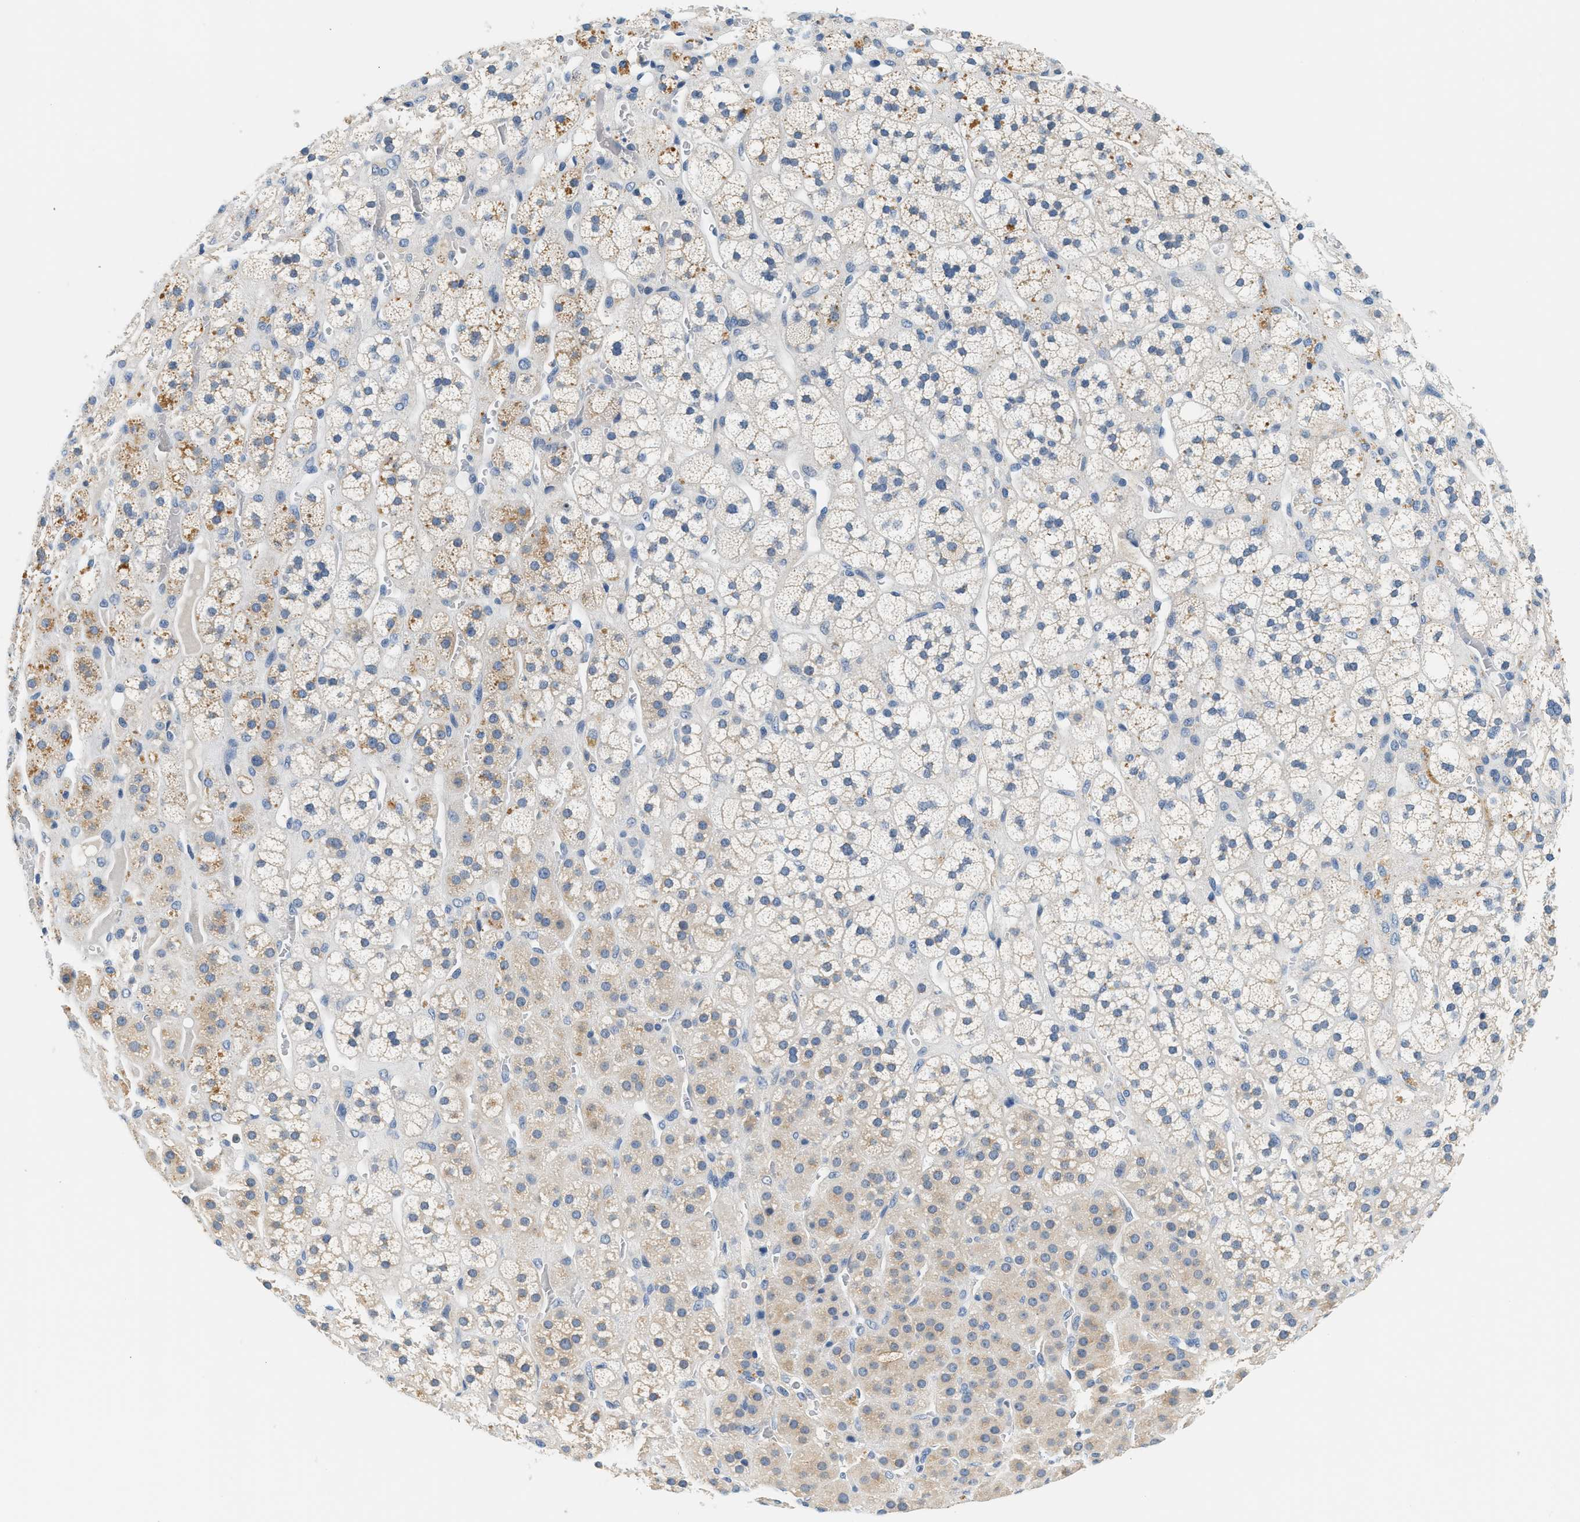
{"staining": {"intensity": "weak", "quantity": ">75%", "location": "cytoplasmic/membranous"}, "tissue": "adrenal gland", "cell_type": "Glandular cells", "image_type": "normal", "snomed": [{"axis": "morphology", "description": "Normal tissue, NOS"}, {"axis": "topography", "description": "Adrenal gland"}], "caption": "The immunohistochemical stain labels weak cytoplasmic/membranous expression in glandular cells of benign adrenal gland. The staining was performed using DAB, with brown indicating positive protein expression. Nuclei are stained blue with hematoxylin.", "gene": "SLC35E1", "patient": {"sex": "male", "age": 56}}